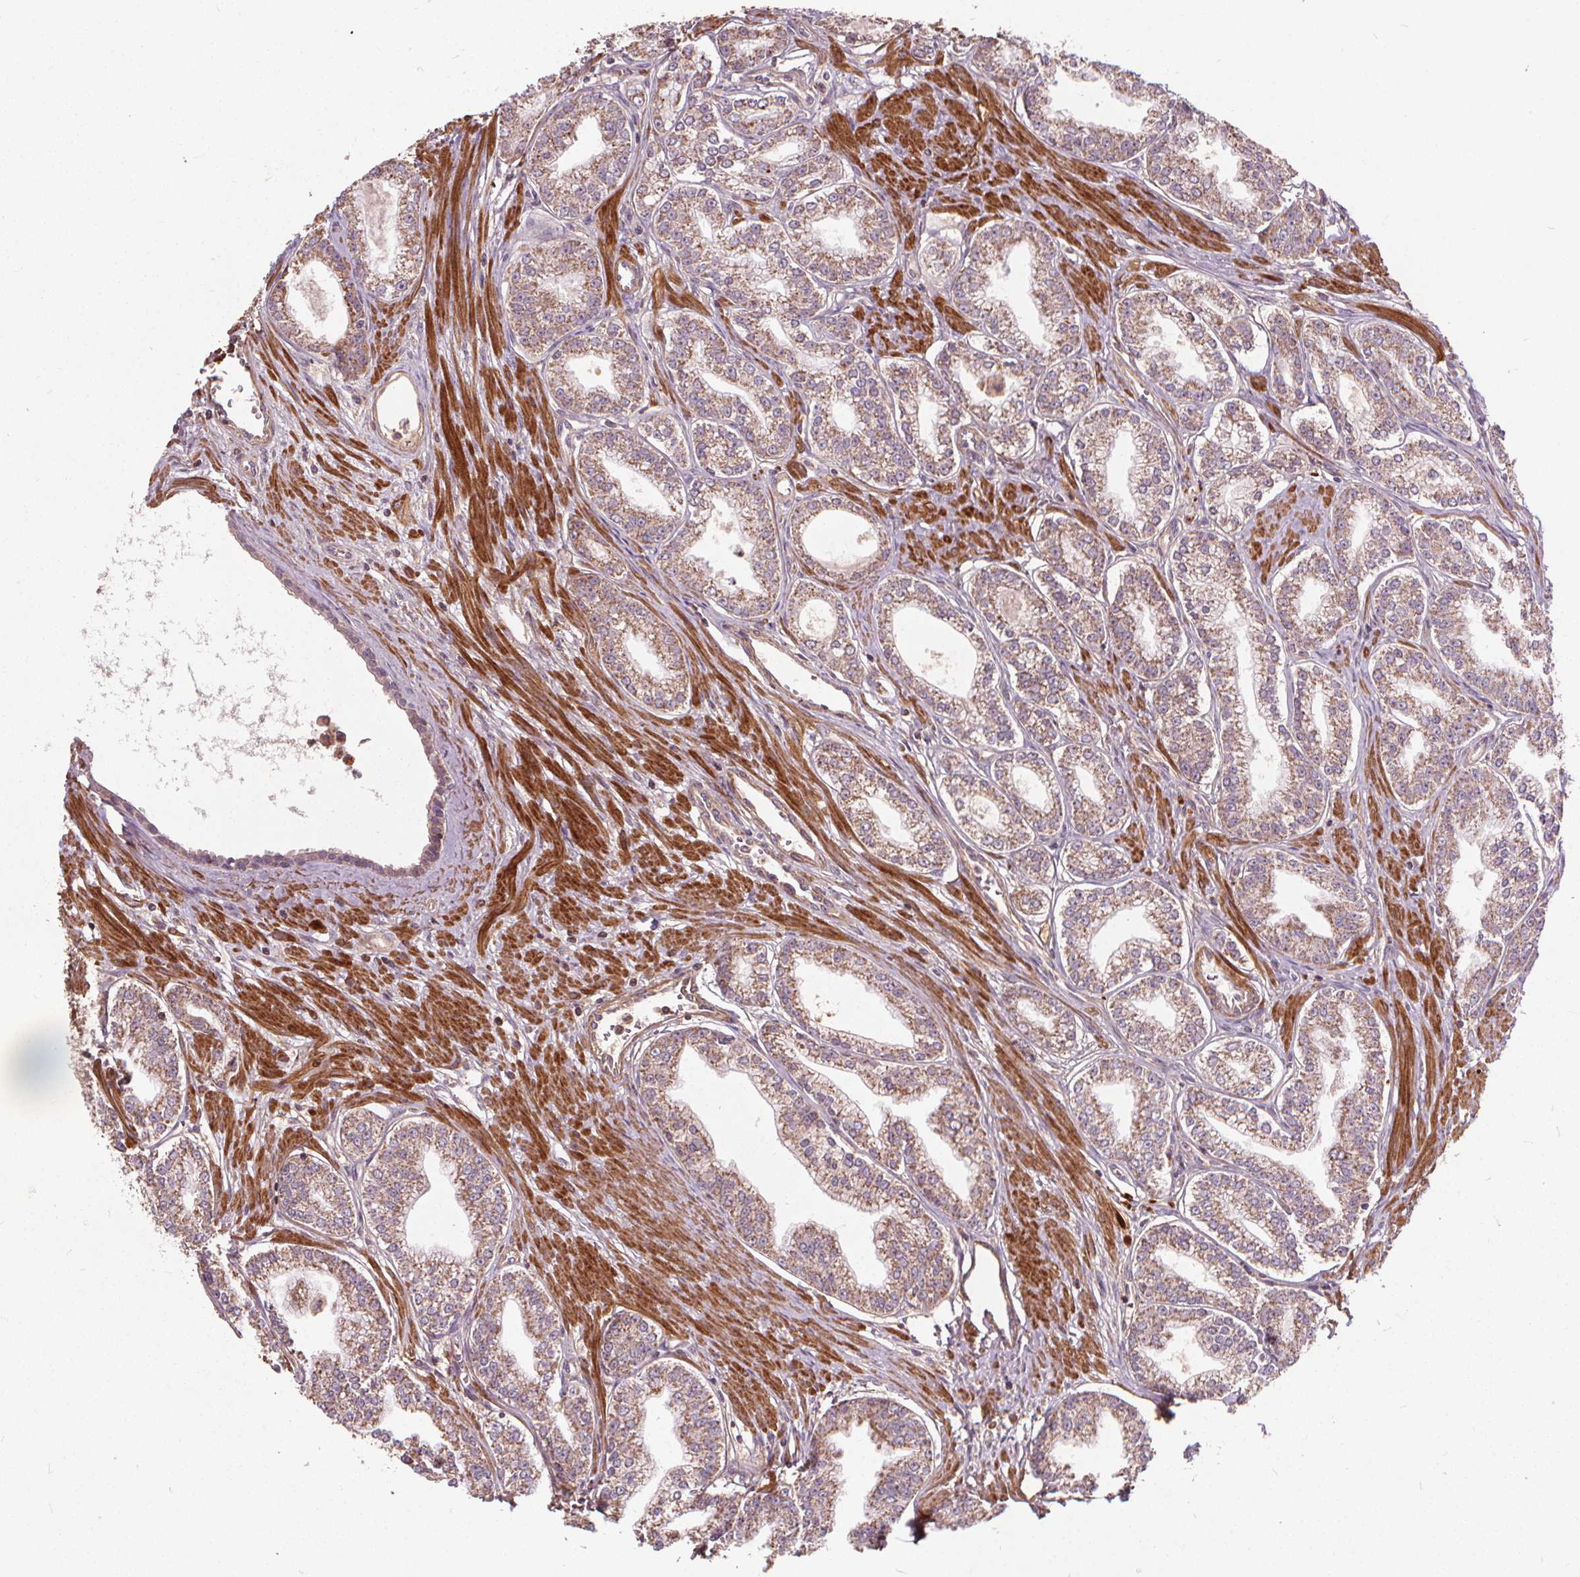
{"staining": {"intensity": "weak", "quantity": ">75%", "location": "cytoplasmic/membranous"}, "tissue": "prostate cancer", "cell_type": "Tumor cells", "image_type": "cancer", "snomed": [{"axis": "morphology", "description": "Adenocarcinoma, NOS"}, {"axis": "topography", "description": "Prostate"}], "caption": "Immunohistochemistry (IHC) histopathology image of human prostate cancer (adenocarcinoma) stained for a protein (brown), which displays low levels of weak cytoplasmic/membranous positivity in about >75% of tumor cells.", "gene": "ORAI2", "patient": {"sex": "male", "age": 71}}